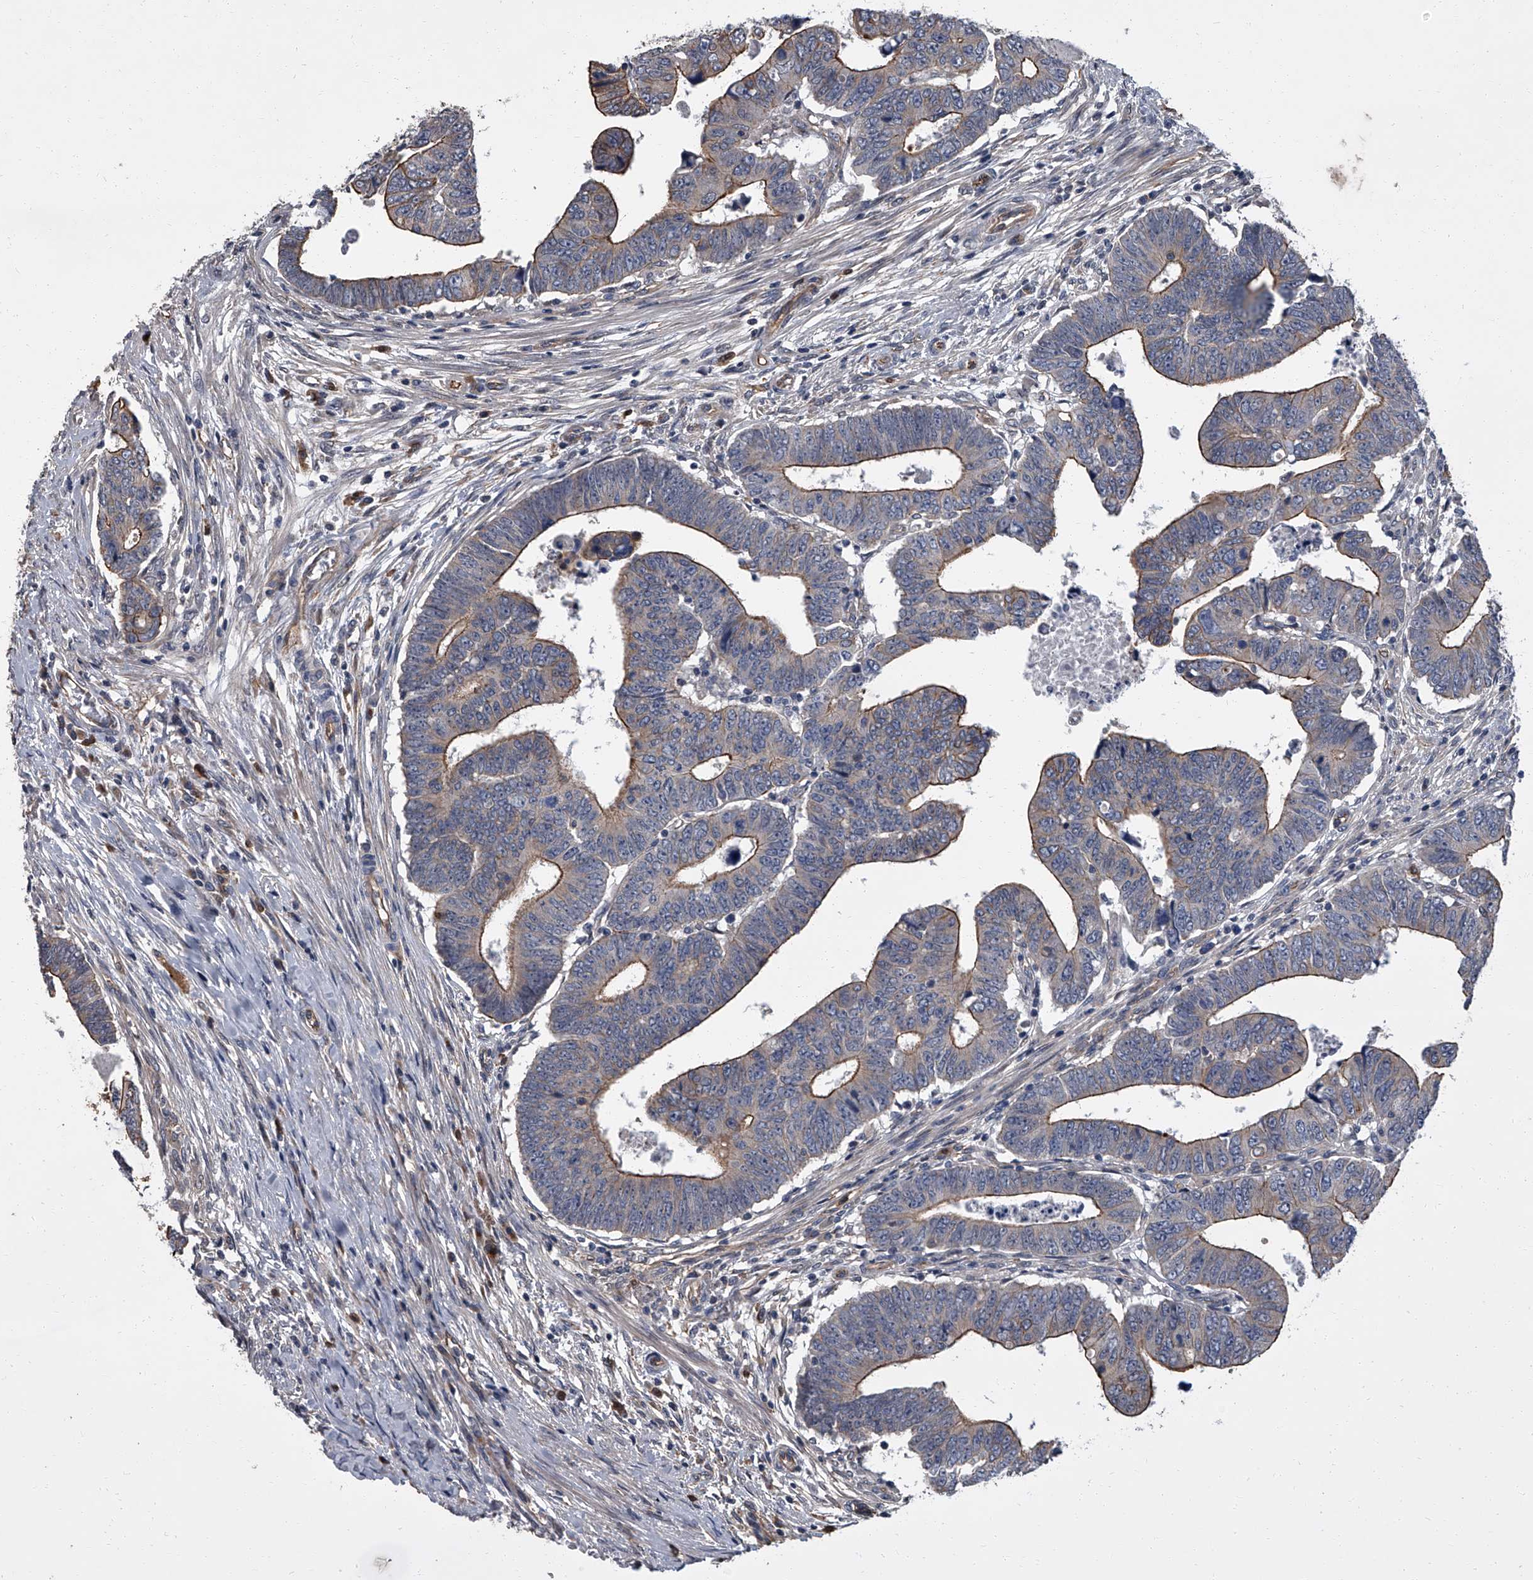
{"staining": {"intensity": "strong", "quantity": "<25%", "location": "cytoplasmic/membranous"}, "tissue": "colorectal cancer", "cell_type": "Tumor cells", "image_type": "cancer", "snomed": [{"axis": "morphology", "description": "Normal tissue, NOS"}, {"axis": "morphology", "description": "Adenocarcinoma, NOS"}, {"axis": "topography", "description": "Rectum"}], "caption": "Human colorectal cancer stained for a protein (brown) demonstrates strong cytoplasmic/membranous positive staining in about <25% of tumor cells.", "gene": "SIRT4", "patient": {"sex": "female", "age": 65}}